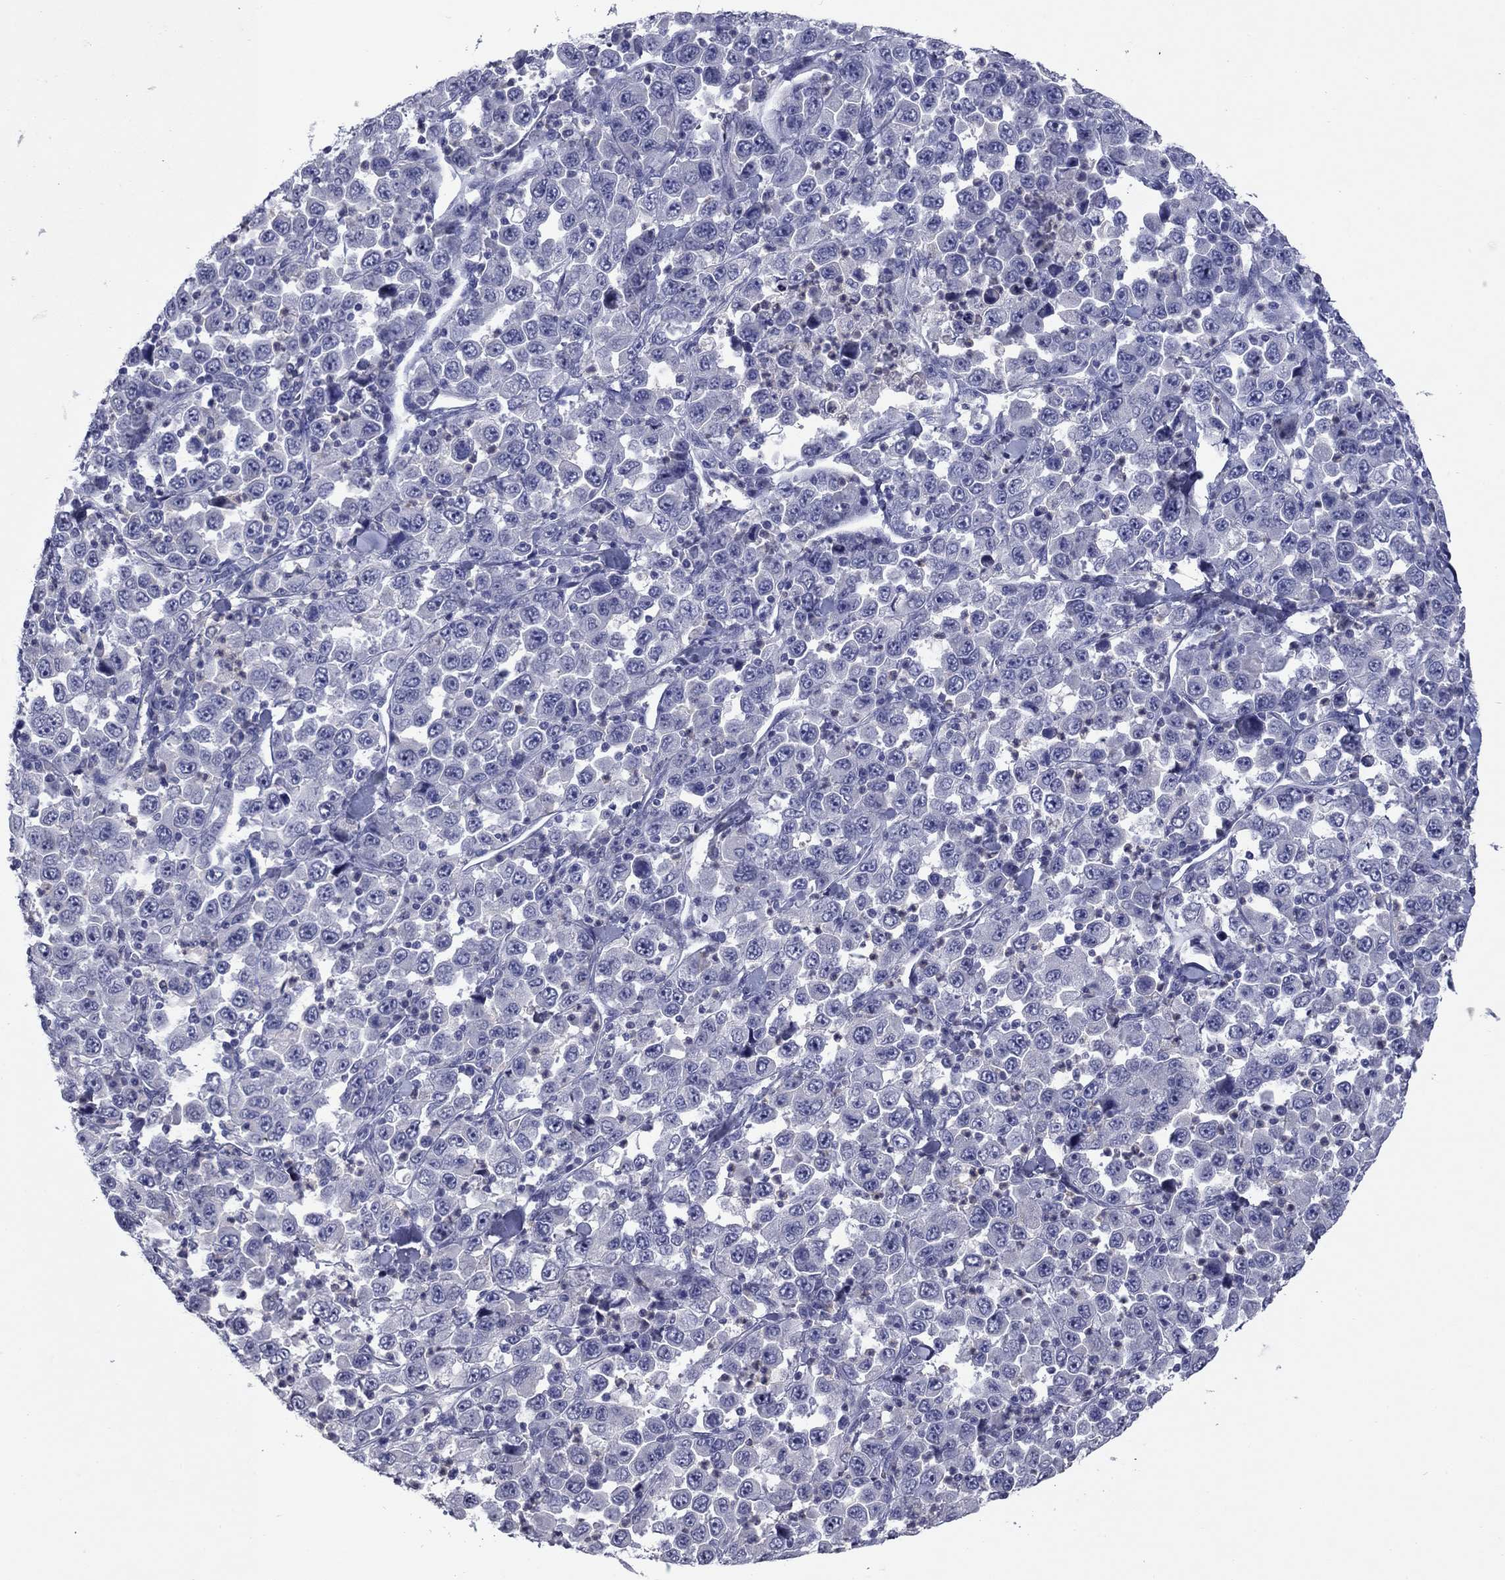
{"staining": {"intensity": "negative", "quantity": "none", "location": "none"}, "tissue": "stomach cancer", "cell_type": "Tumor cells", "image_type": "cancer", "snomed": [{"axis": "morphology", "description": "Normal tissue, NOS"}, {"axis": "morphology", "description": "Adenocarcinoma, NOS"}, {"axis": "topography", "description": "Stomach, upper"}, {"axis": "topography", "description": "Stomach"}], "caption": "High magnification brightfield microscopy of stomach adenocarcinoma stained with DAB (3,3'-diaminobenzidine) (brown) and counterstained with hematoxylin (blue): tumor cells show no significant staining.", "gene": "CFAP119", "patient": {"sex": "male", "age": 59}}